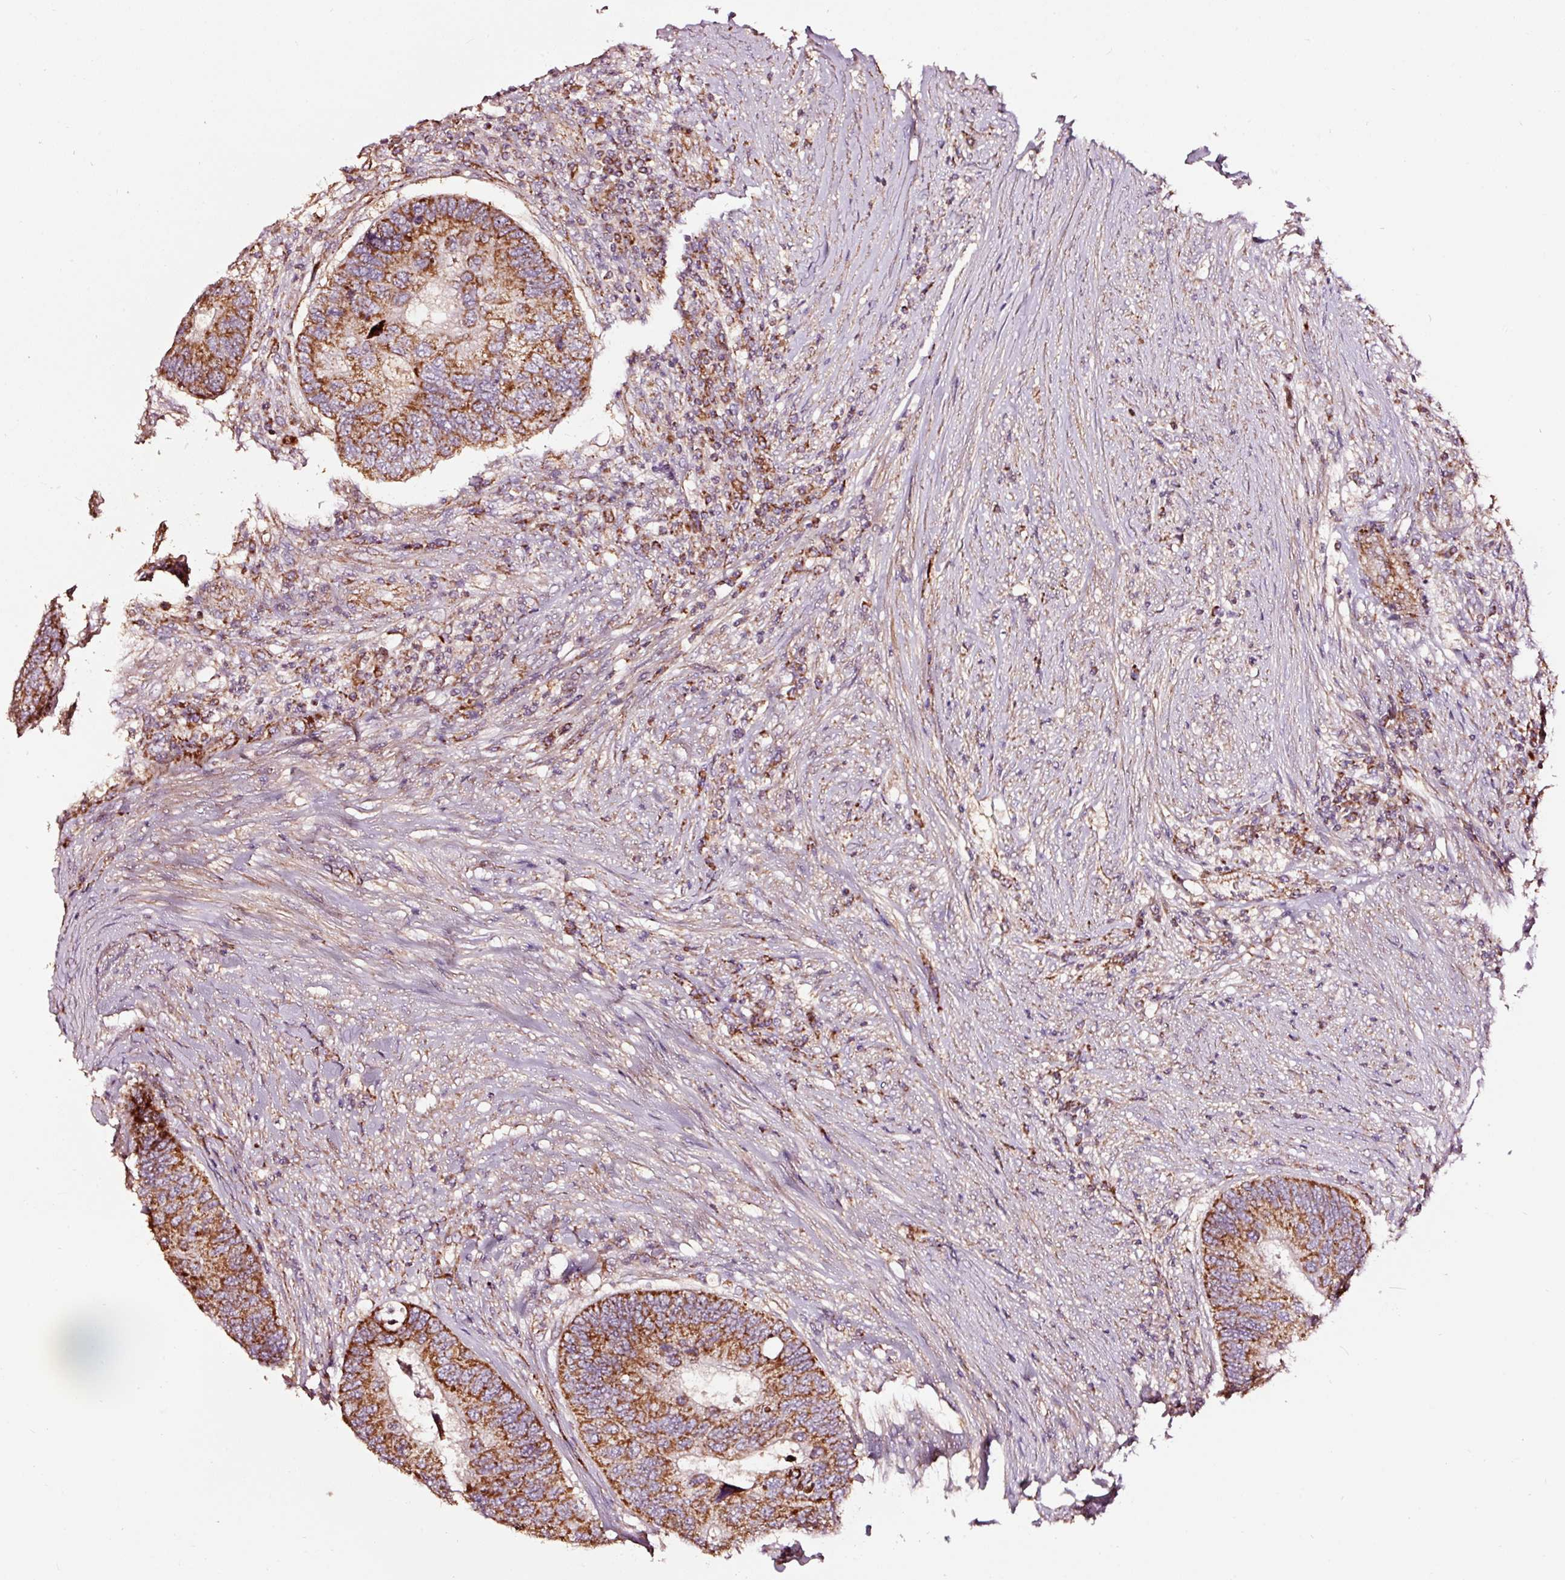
{"staining": {"intensity": "strong", "quantity": ">75%", "location": "cytoplasmic/membranous"}, "tissue": "colorectal cancer", "cell_type": "Tumor cells", "image_type": "cancer", "snomed": [{"axis": "morphology", "description": "Adenocarcinoma, NOS"}, {"axis": "topography", "description": "Colon"}], "caption": "Immunohistochemistry of colorectal cancer reveals high levels of strong cytoplasmic/membranous staining in approximately >75% of tumor cells.", "gene": "TPM1", "patient": {"sex": "female", "age": 67}}